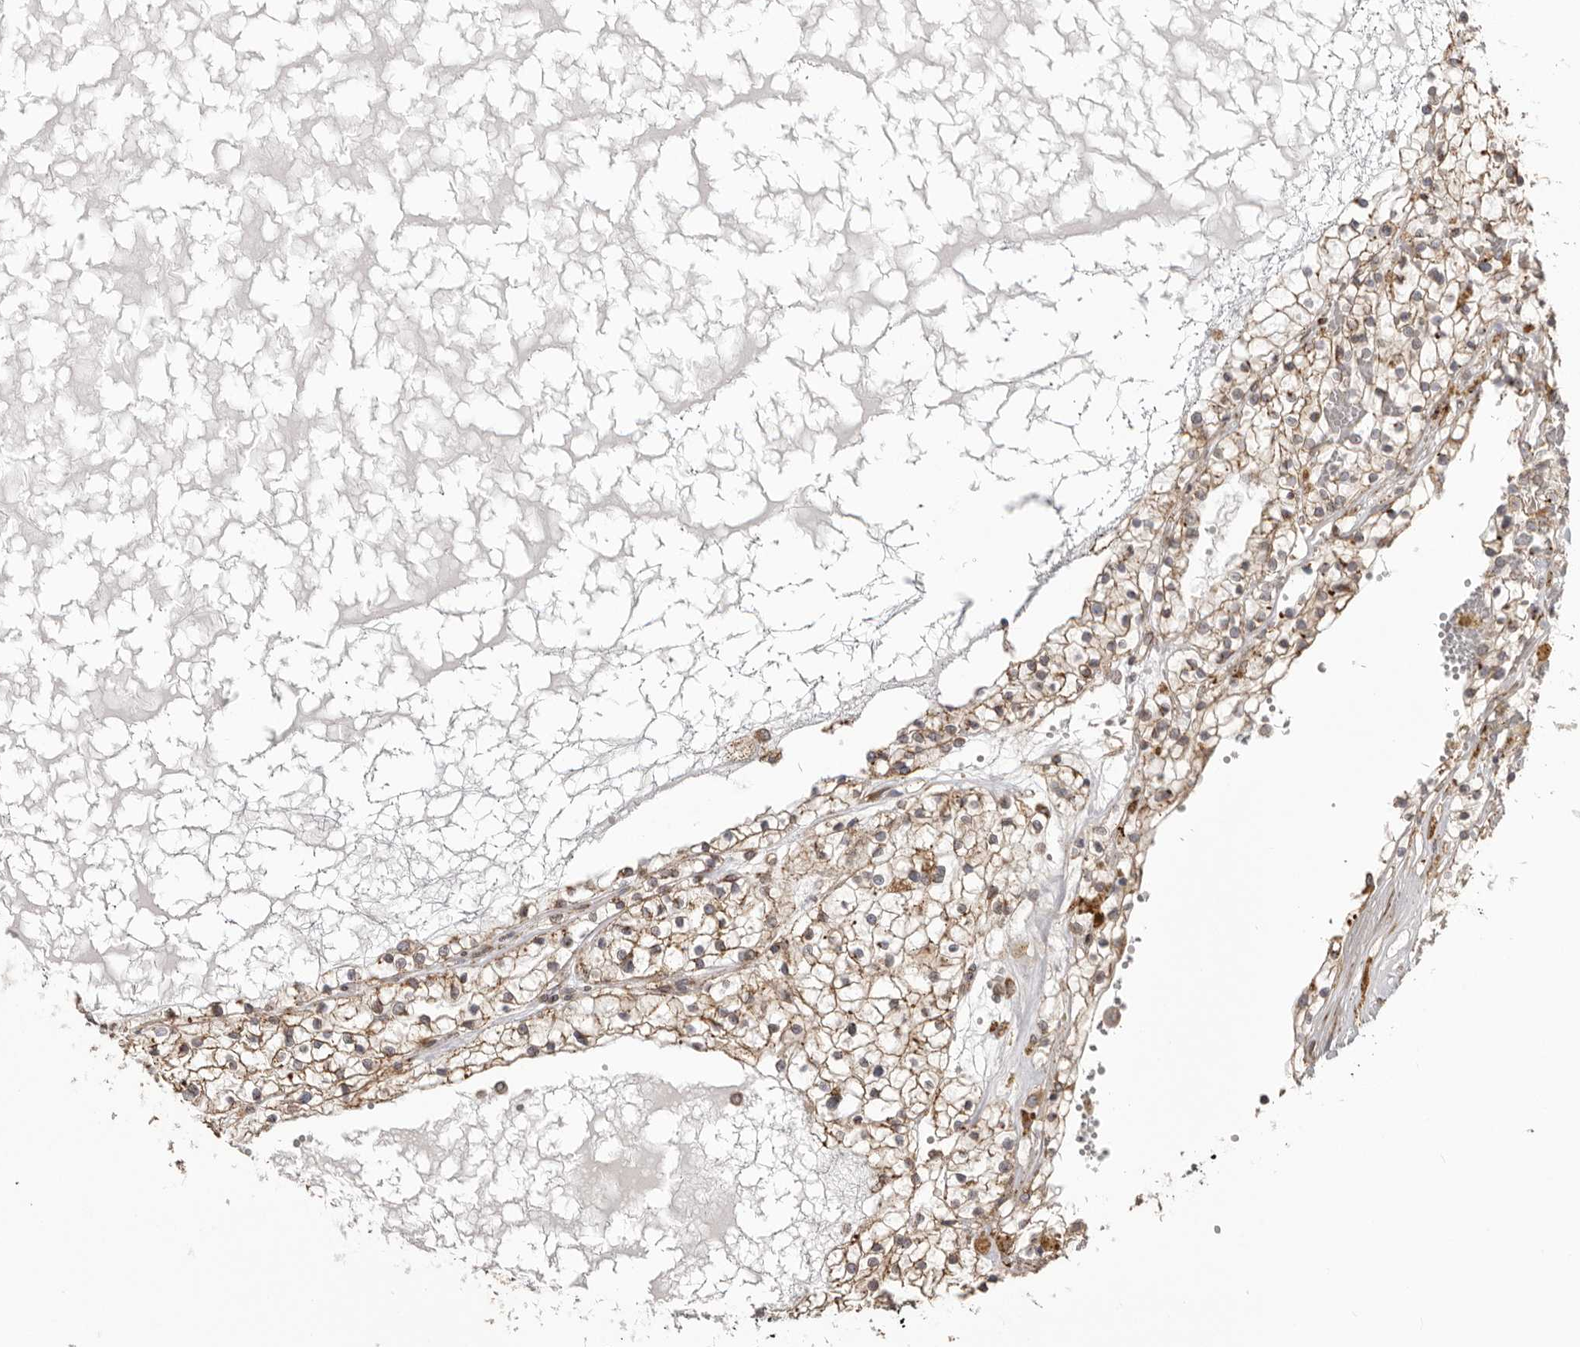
{"staining": {"intensity": "moderate", "quantity": "25%-75%", "location": "cytoplasmic/membranous"}, "tissue": "renal cancer", "cell_type": "Tumor cells", "image_type": "cancer", "snomed": [{"axis": "morphology", "description": "Normal tissue, NOS"}, {"axis": "morphology", "description": "Adenocarcinoma, NOS"}, {"axis": "topography", "description": "Kidney"}], "caption": "Immunohistochemistry (DAB (3,3'-diaminobenzidine)) staining of human renal cancer reveals moderate cytoplasmic/membranous protein expression in about 25%-75% of tumor cells.", "gene": "NUP43", "patient": {"sex": "male", "age": 68}}